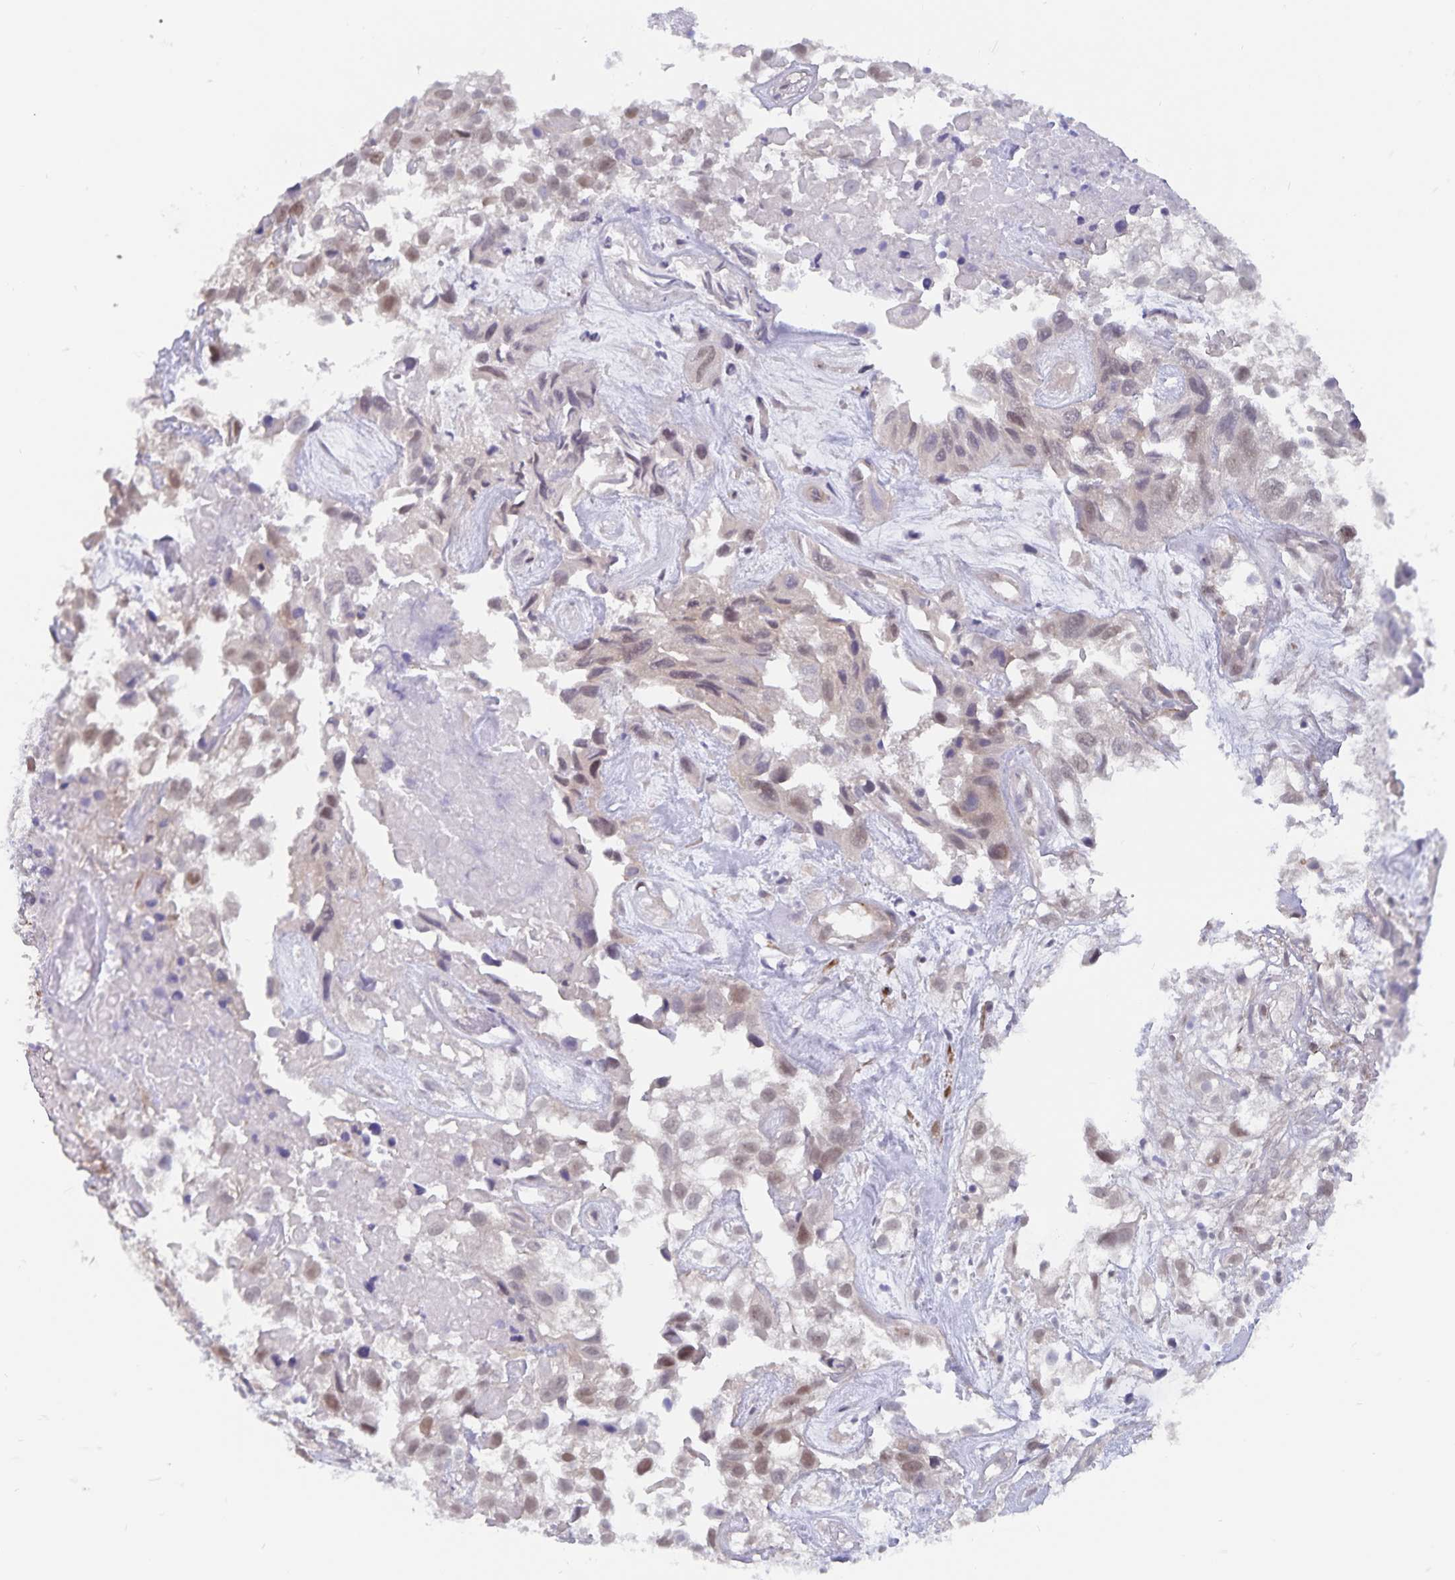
{"staining": {"intensity": "weak", "quantity": ">75%", "location": "nuclear"}, "tissue": "urothelial cancer", "cell_type": "Tumor cells", "image_type": "cancer", "snomed": [{"axis": "morphology", "description": "Urothelial carcinoma, High grade"}, {"axis": "topography", "description": "Urinary bladder"}], "caption": "Urothelial cancer tissue reveals weak nuclear staining in approximately >75% of tumor cells", "gene": "BAG6", "patient": {"sex": "male", "age": 56}}